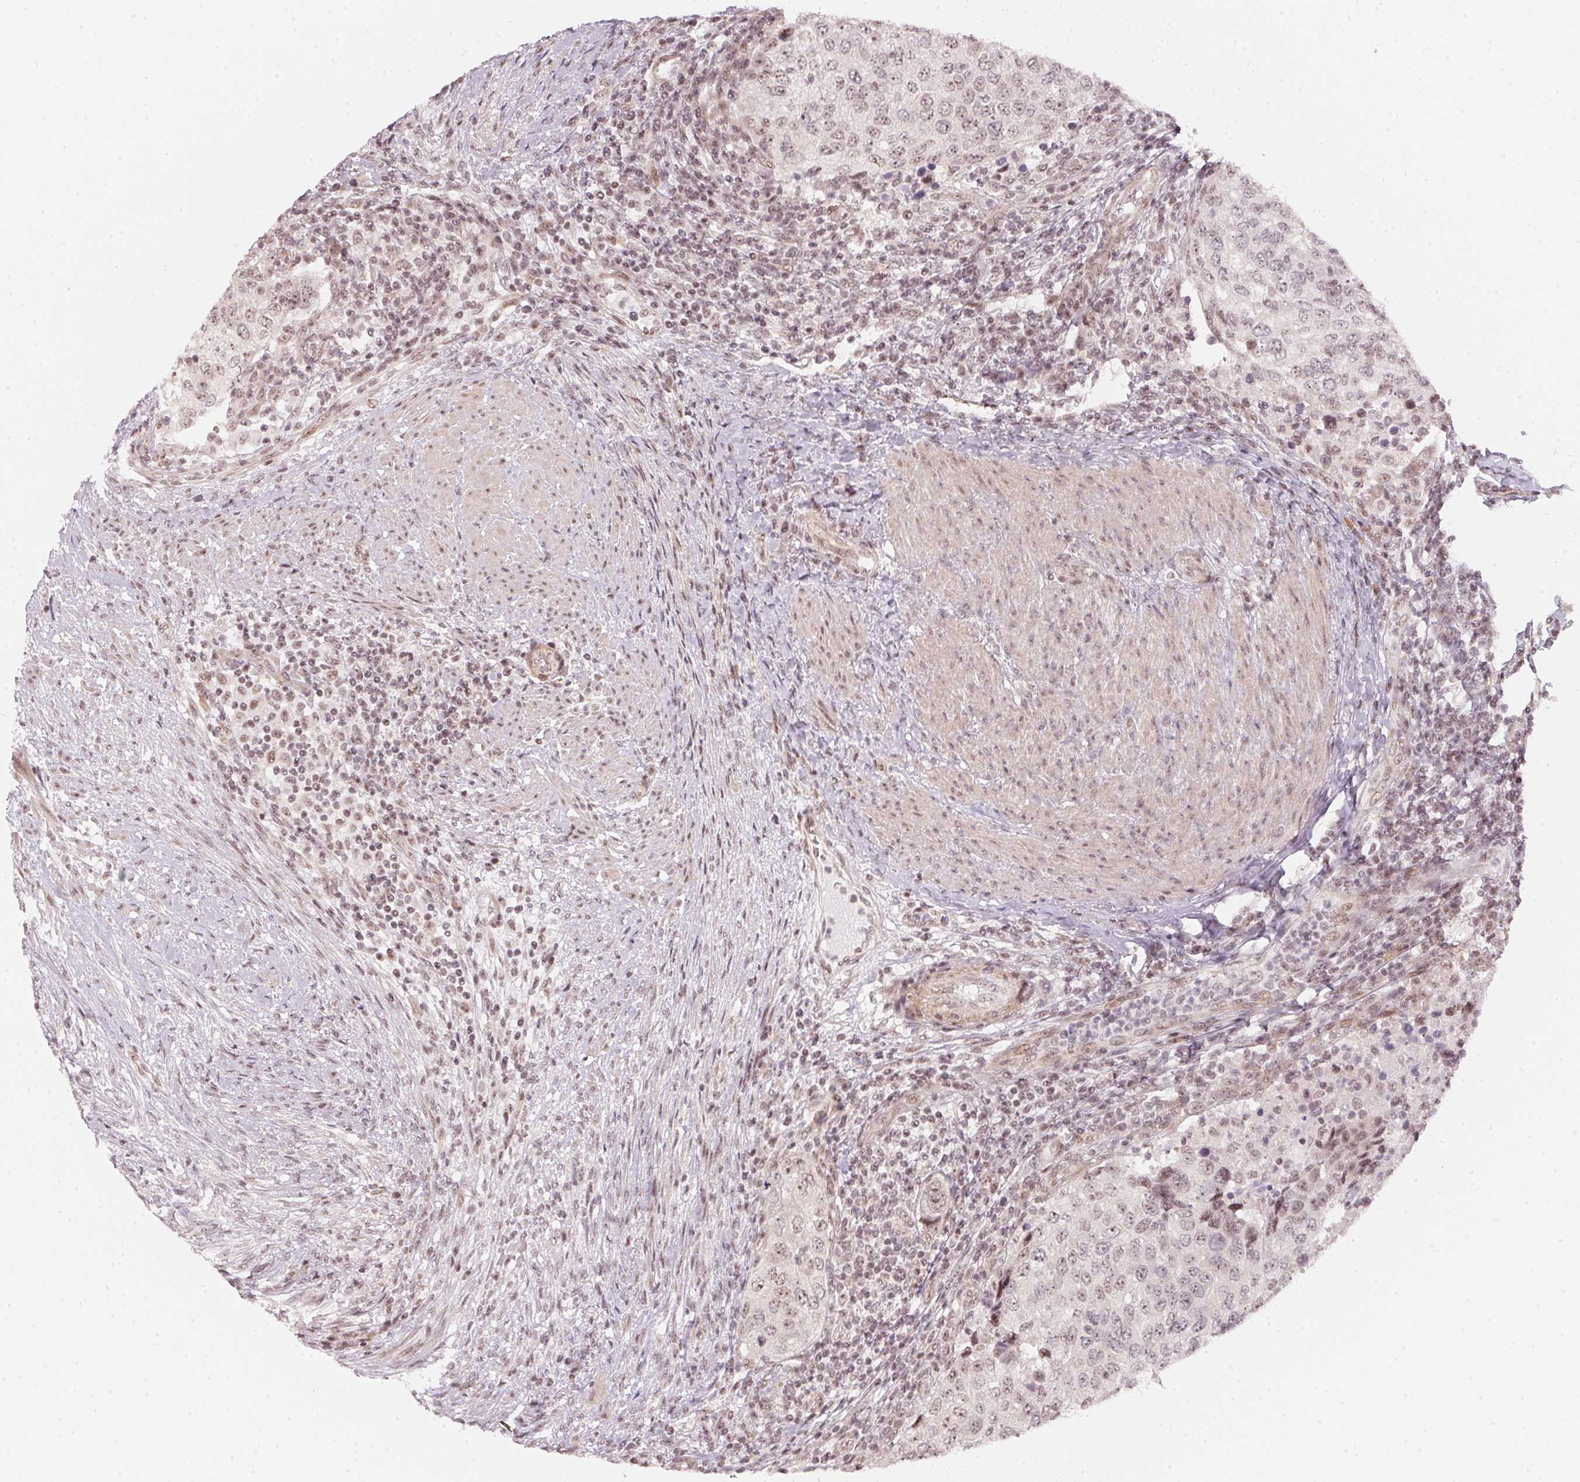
{"staining": {"intensity": "weak", "quantity": ">75%", "location": "nuclear"}, "tissue": "urothelial cancer", "cell_type": "Tumor cells", "image_type": "cancer", "snomed": [{"axis": "morphology", "description": "Urothelial carcinoma, High grade"}, {"axis": "topography", "description": "Urinary bladder"}], "caption": "Protein expression analysis of urothelial cancer exhibits weak nuclear expression in approximately >75% of tumor cells. The protein is stained brown, and the nuclei are stained in blue (DAB (3,3'-diaminobenzidine) IHC with brightfield microscopy, high magnification).", "gene": "KAT6A", "patient": {"sex": "female", "age": 78}}